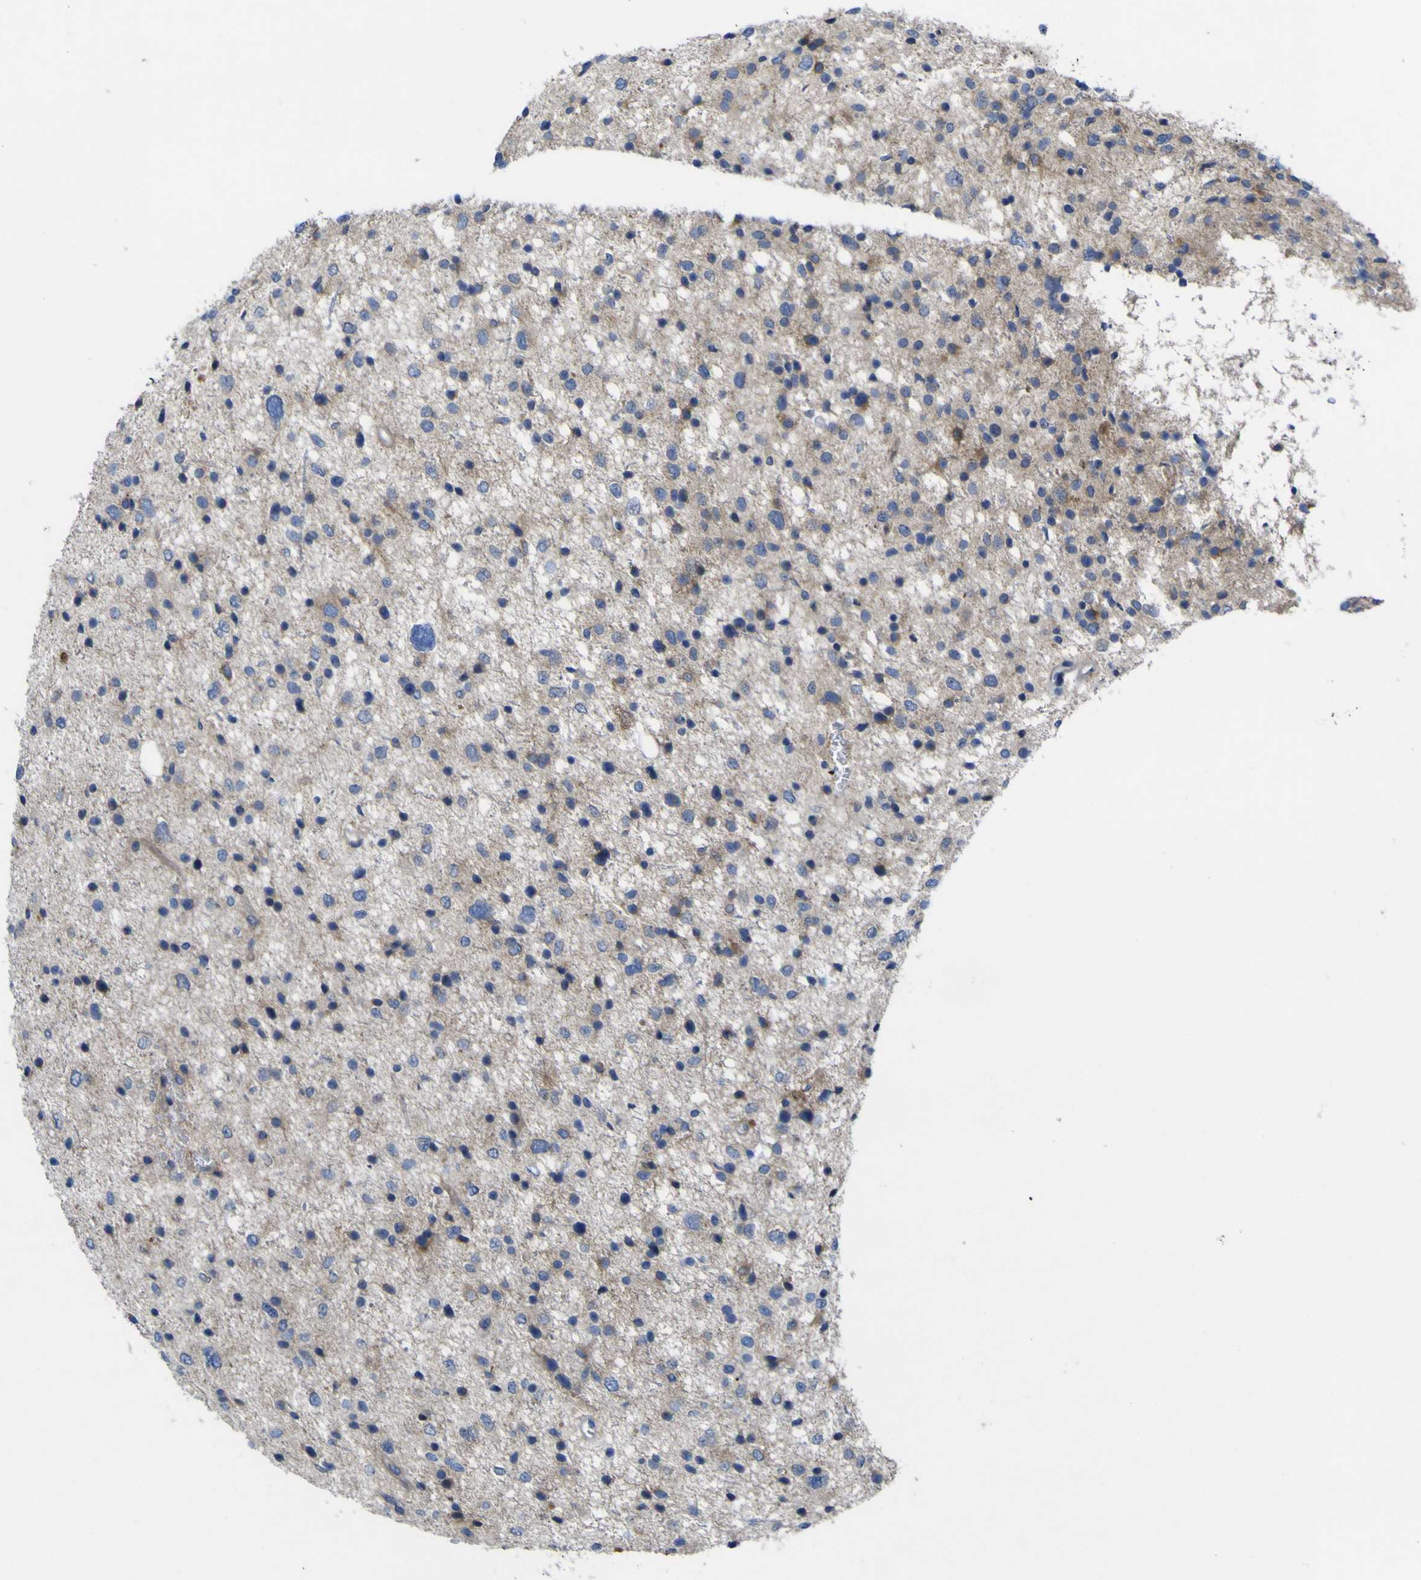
{"staining": {"intensity": "negative", "quantity": "none", "location": "none"}, "tissue": "glioma", "cell_type": "Tumor cells", "image_type": "cancer", "snomed": [{"axis": "morphology", "description": "Glioma, malignant, Low grade"}, {"axis": "topography", "description": "Brain"}], "caption": "Tumor cells are negative for protein expression in human malignant low-grade glioma.", "gene": "NAV1", "patient": {"sex": "female", "age": 37}}